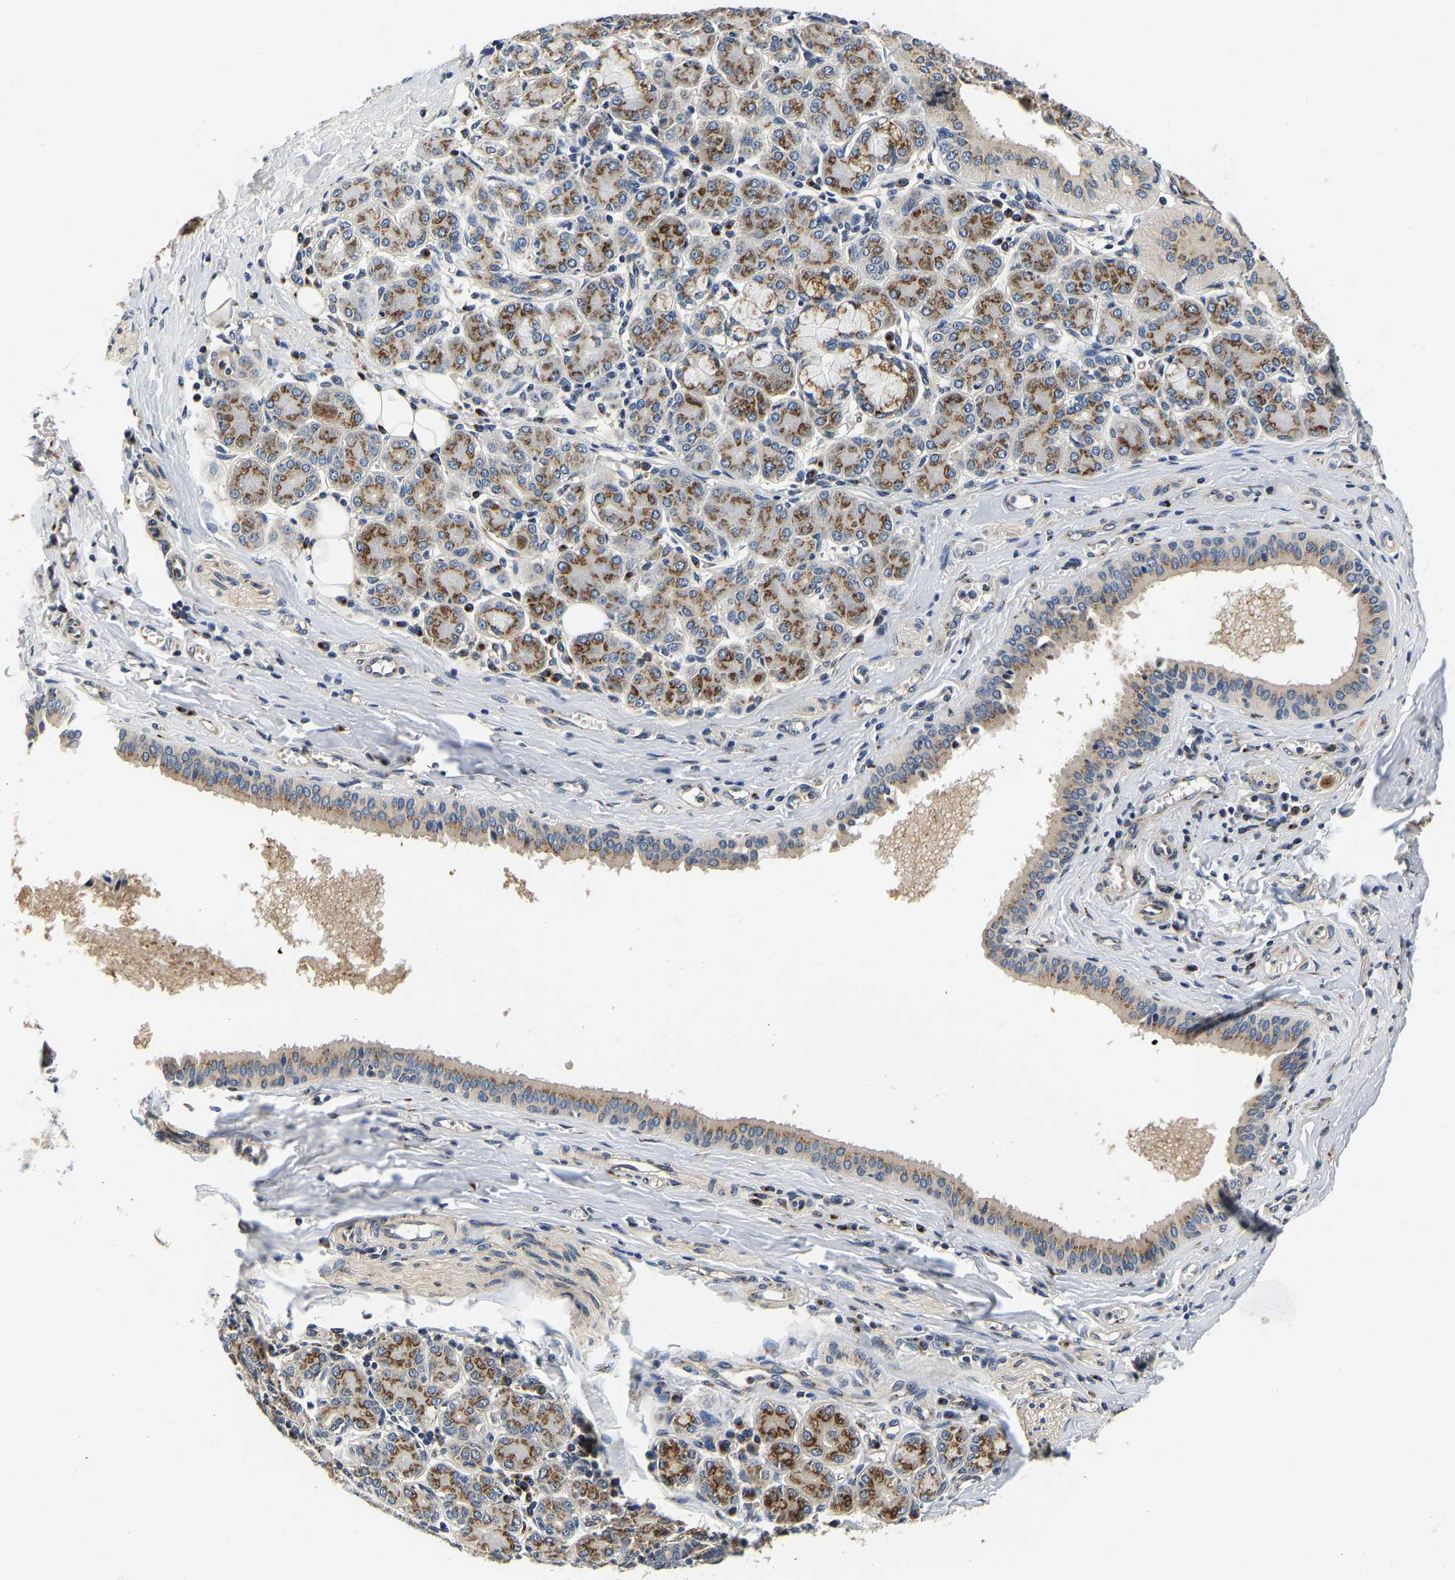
{"staining": {"intensity": "moderate", "quantity": ">75%", "location": "cytoplasmic/membranous"}, "tissue": "salivary gland", "cell_type": "Glandular cells", "image_type": "normal", "snomed": [{"axis": "morphology", "description": "Normal tissue, NOS"}, {"axis": "morphology", "description": "Inflammation, NOS"}, {"axis": "topography", "description": "Lymph node"}, {"axis": "topography", "description": "Salivary gland"}], "caption": "Immunohistochemistry micrograph of normal salivary gland: human salivary gland stained using immunohistochemistry exhibits medium levels of moderate protein expression localized specifically in the cytoplasmic/membranous of glandular cells, appearing as a cytoplasmic/membranous brown color.", "gene": "RABAC1", "patient": {"sex": "male", "age": 3}}